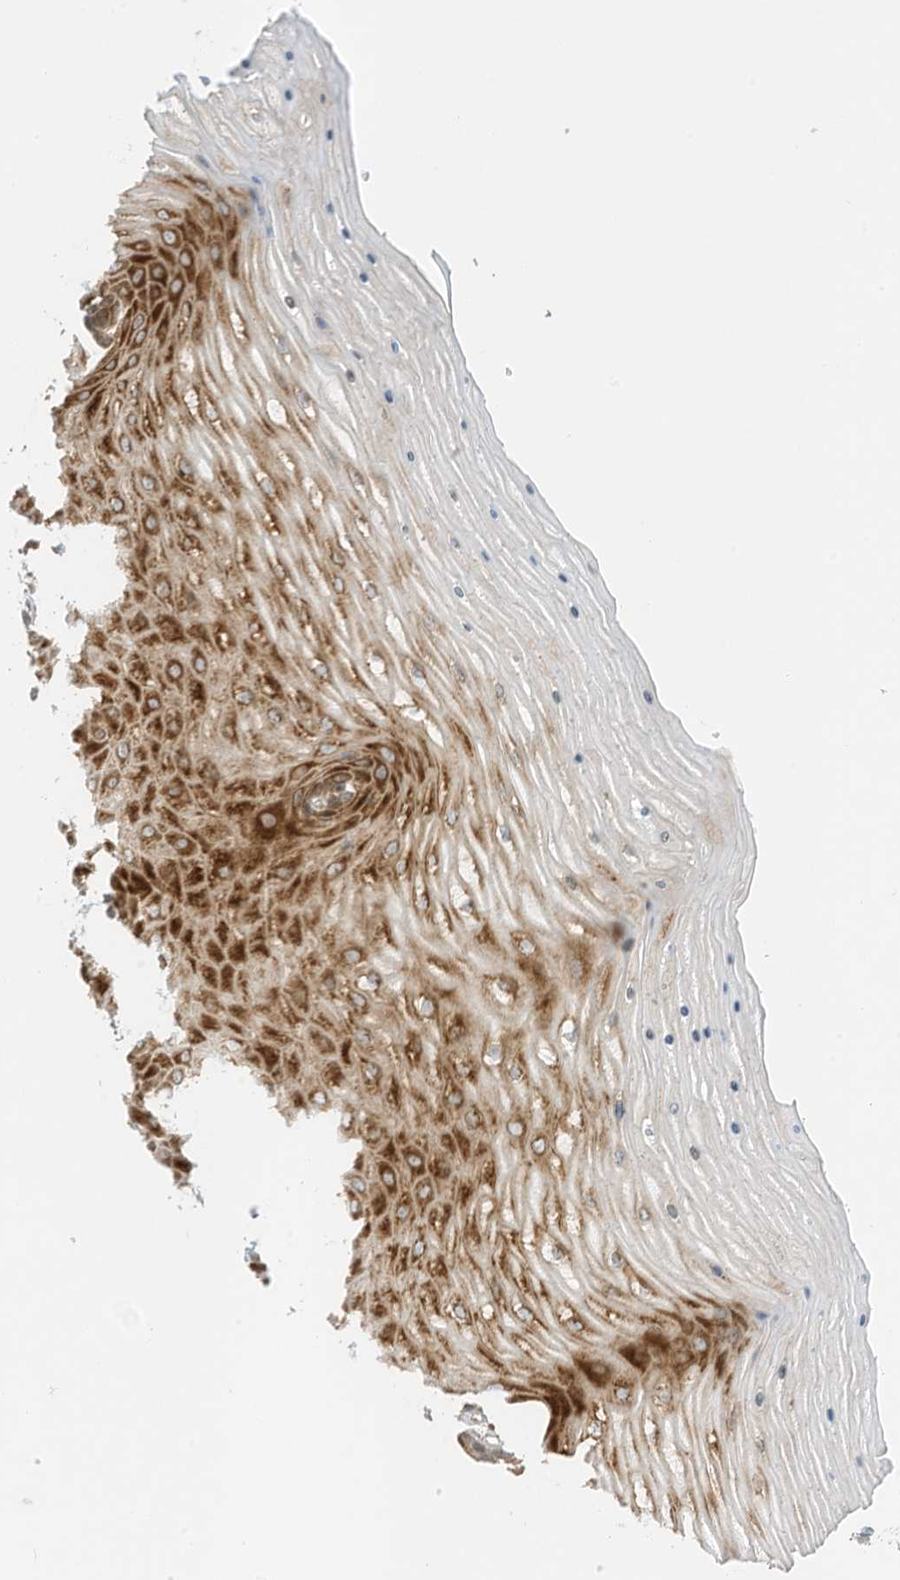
{"staining": {"intensity": "moderate", "quantity": "25%-75%", "location": "cytoplasmic/membranous"}, "tissue": "cervix", "cell_type": "Glandular cells", "image_type": "normal", "snomed": [{"axis": "morphology", "description": "Normal tissue, NOS"}, {"axis": "topography", "description": "Cervix"}], "caption": "Glandular cells show medium levels of moderate cytoplasmic/membranous positivity in about 25%-75% of cells in unremarkable cervix.", "gene": "EDF1", "patient": {"sex": "female", "age": 55}}